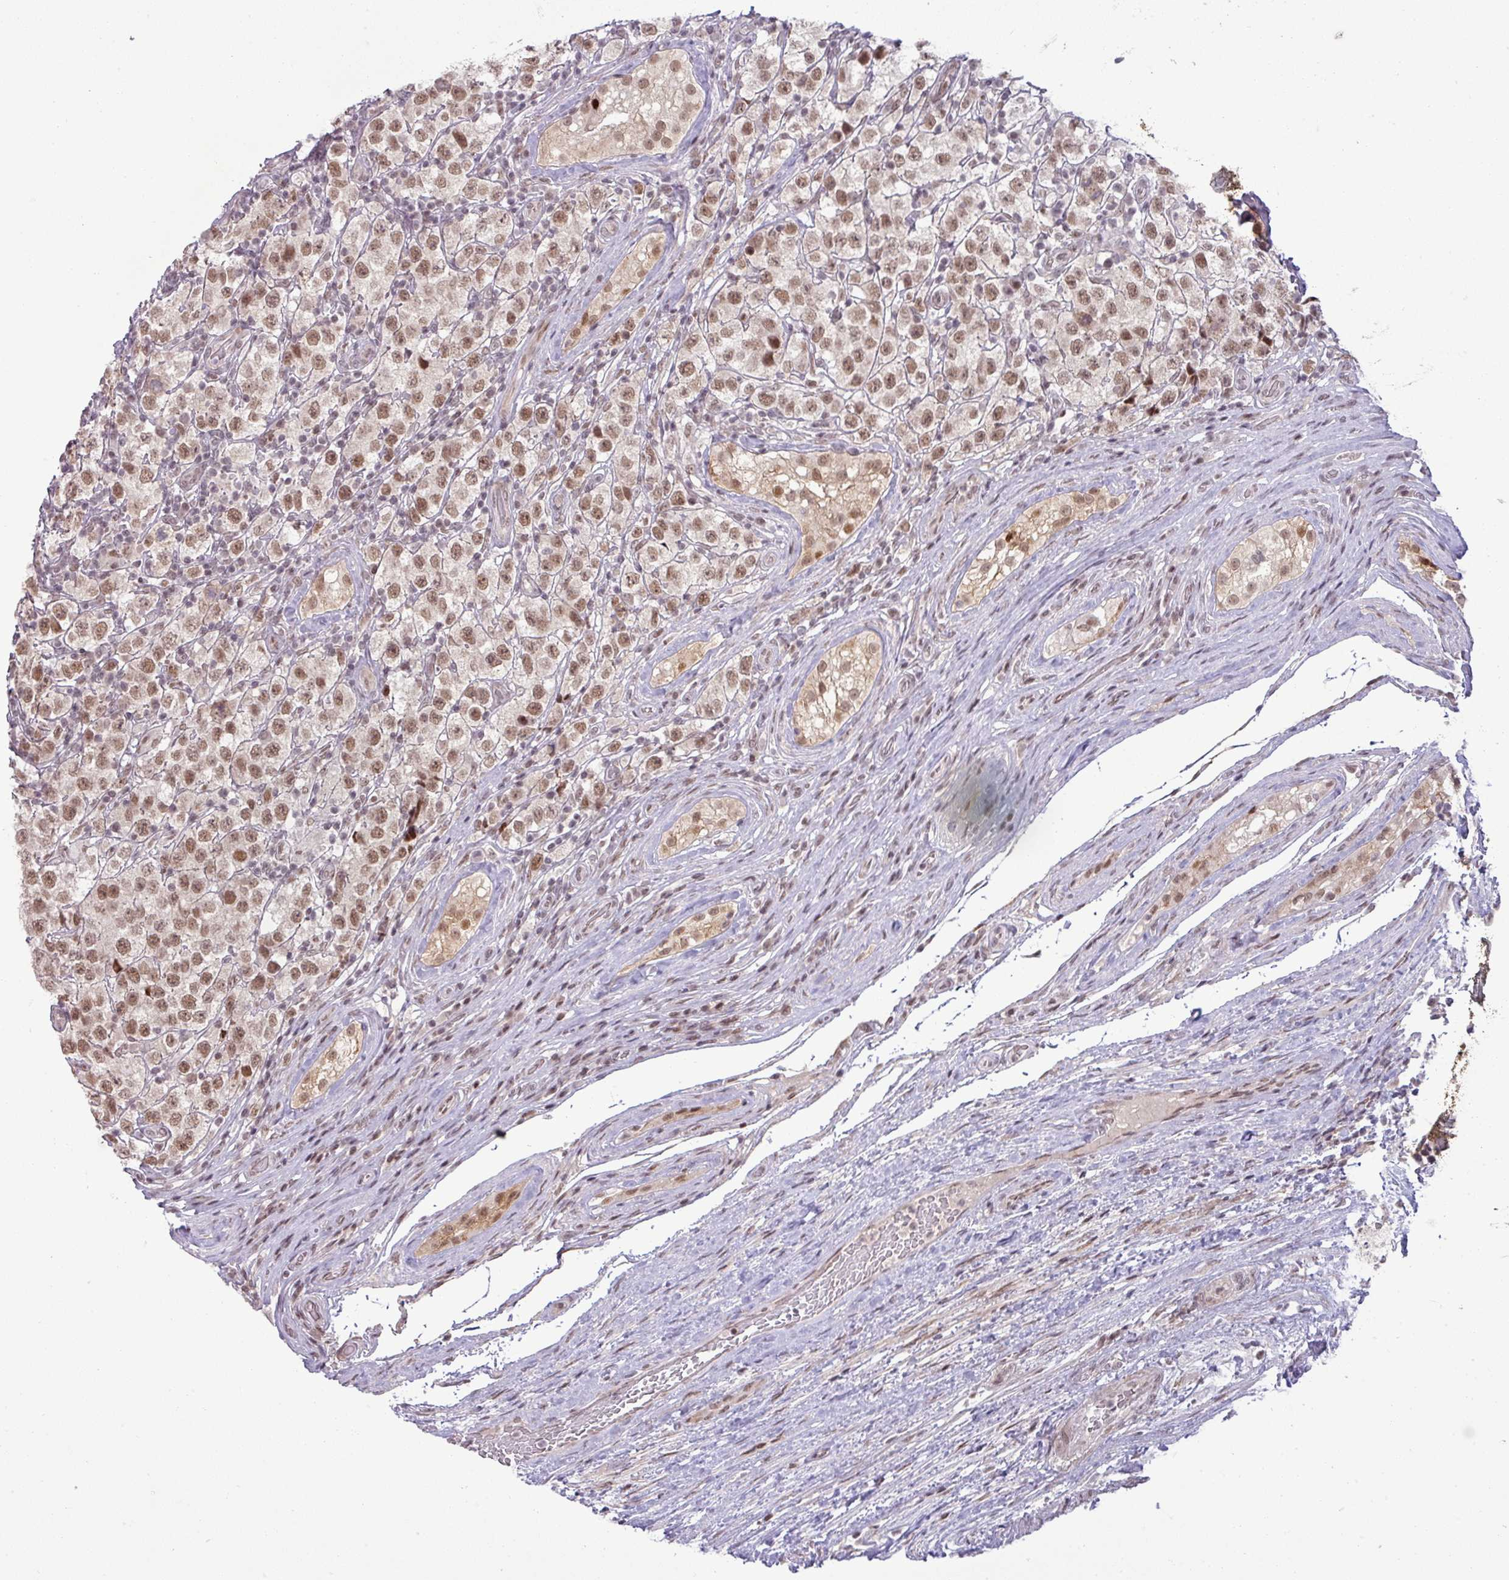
{"staining": {"intensity": "moderate", "quantity": ">75%", "location": "nuclear"}, "tissue": "testis cancer", "cell_type": "Tumor cells", "image_type": "cancer", "snomed": [{"axis": "morphology", "description": "Seminoma, NOS"}, {"axis": "morphology", "description": "Carcinoma, Embryonal, NOS"}, {"axis": "topography", "description": "Testis"}], "caption": "Testis seminoma stained for a protein (brown) reveals moderate nuclear positive expression in approximately >75% of tumor cells.", "gene": "PTPN20", "patient": {"sex": "male", "age": 41}}